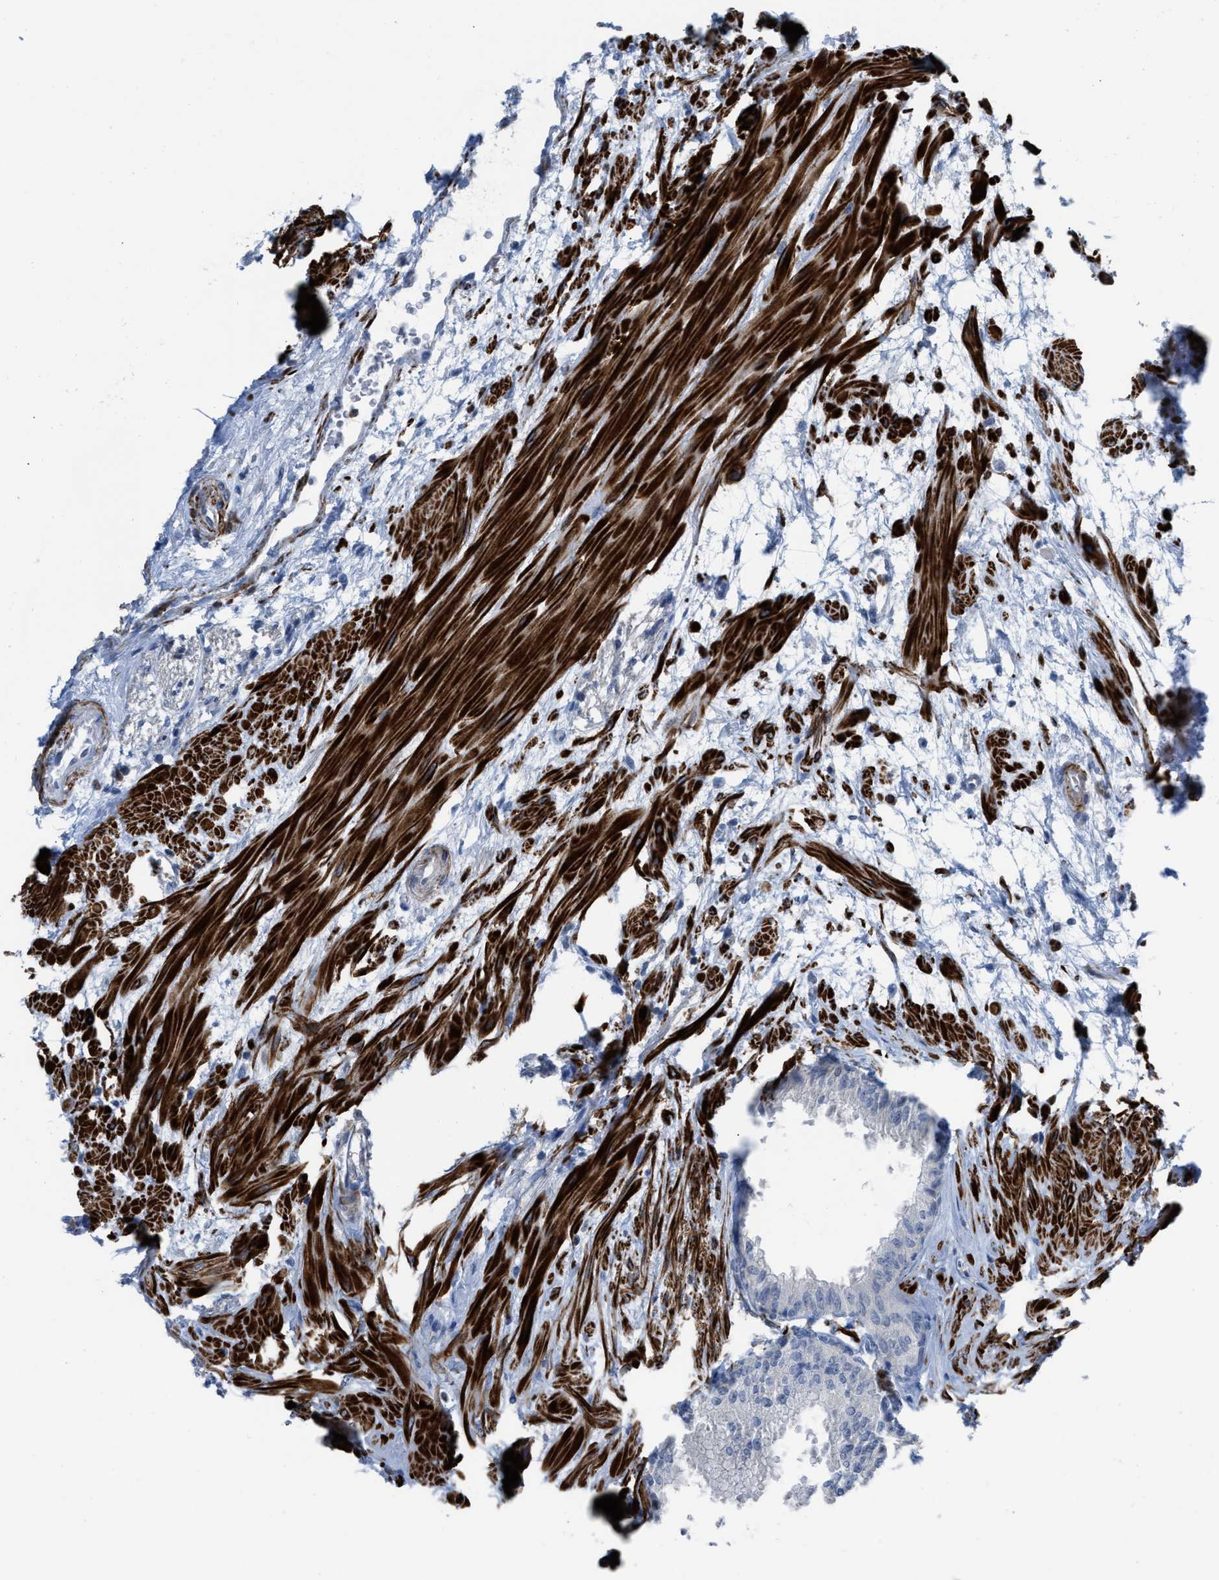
{"staining": {"intensity": "negative", "quantity": "none", "location": "none"}, "tissue": "seminal vesicle", "cell_type": "Glandular cells", "image_type": "normal", "snomed": [{"axis": "morphology", "description": "Normal tissue, NOS"}, {"axis": "topography", "description": "Prostate"}, {"axis": "topography", "description": "Seminal veicle"}], "caption": "A micrograph of seminal vesicle stained for a protein exhibits no brown staining in glandular cells.", "gene": "PRMT2", "patient": {"sex": "male", "age": 60}}